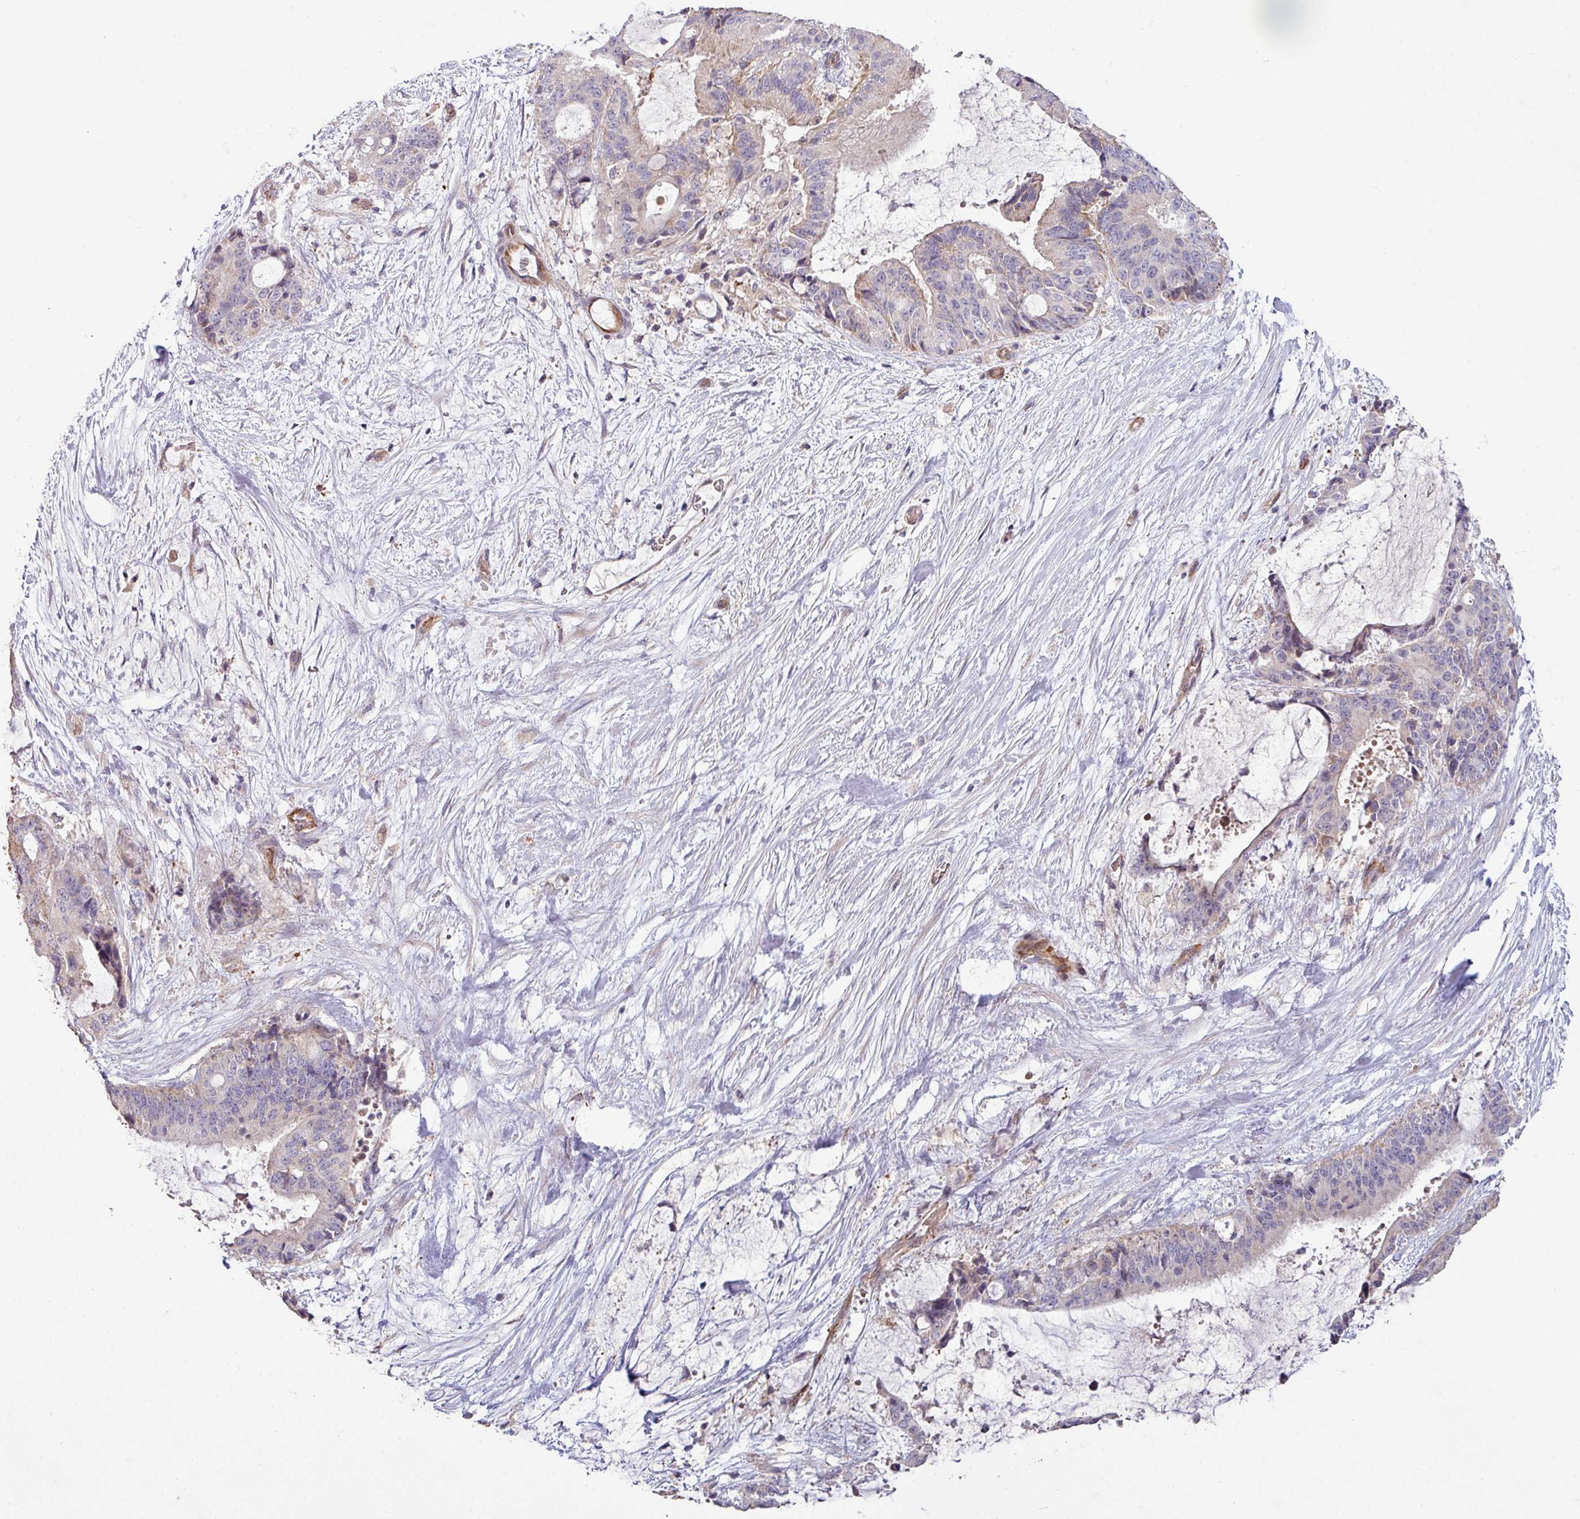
{"staining": {"intensity": "negative", "quantity": "none", "location": "none"}, "tissue": "liver cancer", "cell_type": "Tumor cells", "image_type": "cancer", "snomed": [{"axis": "morphology", "description": "Normal tissue, NOS"}, {"axis": "morphology", "description": "Cholangiocarcinoma"}, {"axis": "topography", "description": "Liver"}, {"axis": "topography", "description": "Peripheral nerve tissue"}], "caption": "Immunohistochemistry (IHC) photomicrograph of neoplastic tissue: human liver cancer stained with DAB (3,3'-diaminobenzidine) reveals no significant protein positivity in tumor cells. (DAB (3,3'-diaminobenzidine) immunohistochemistry (IHC) visualized using brightfield microscopy, high magnification).", "gene": "RPL23A", "patient": {"sex": "female", "age": 73}}